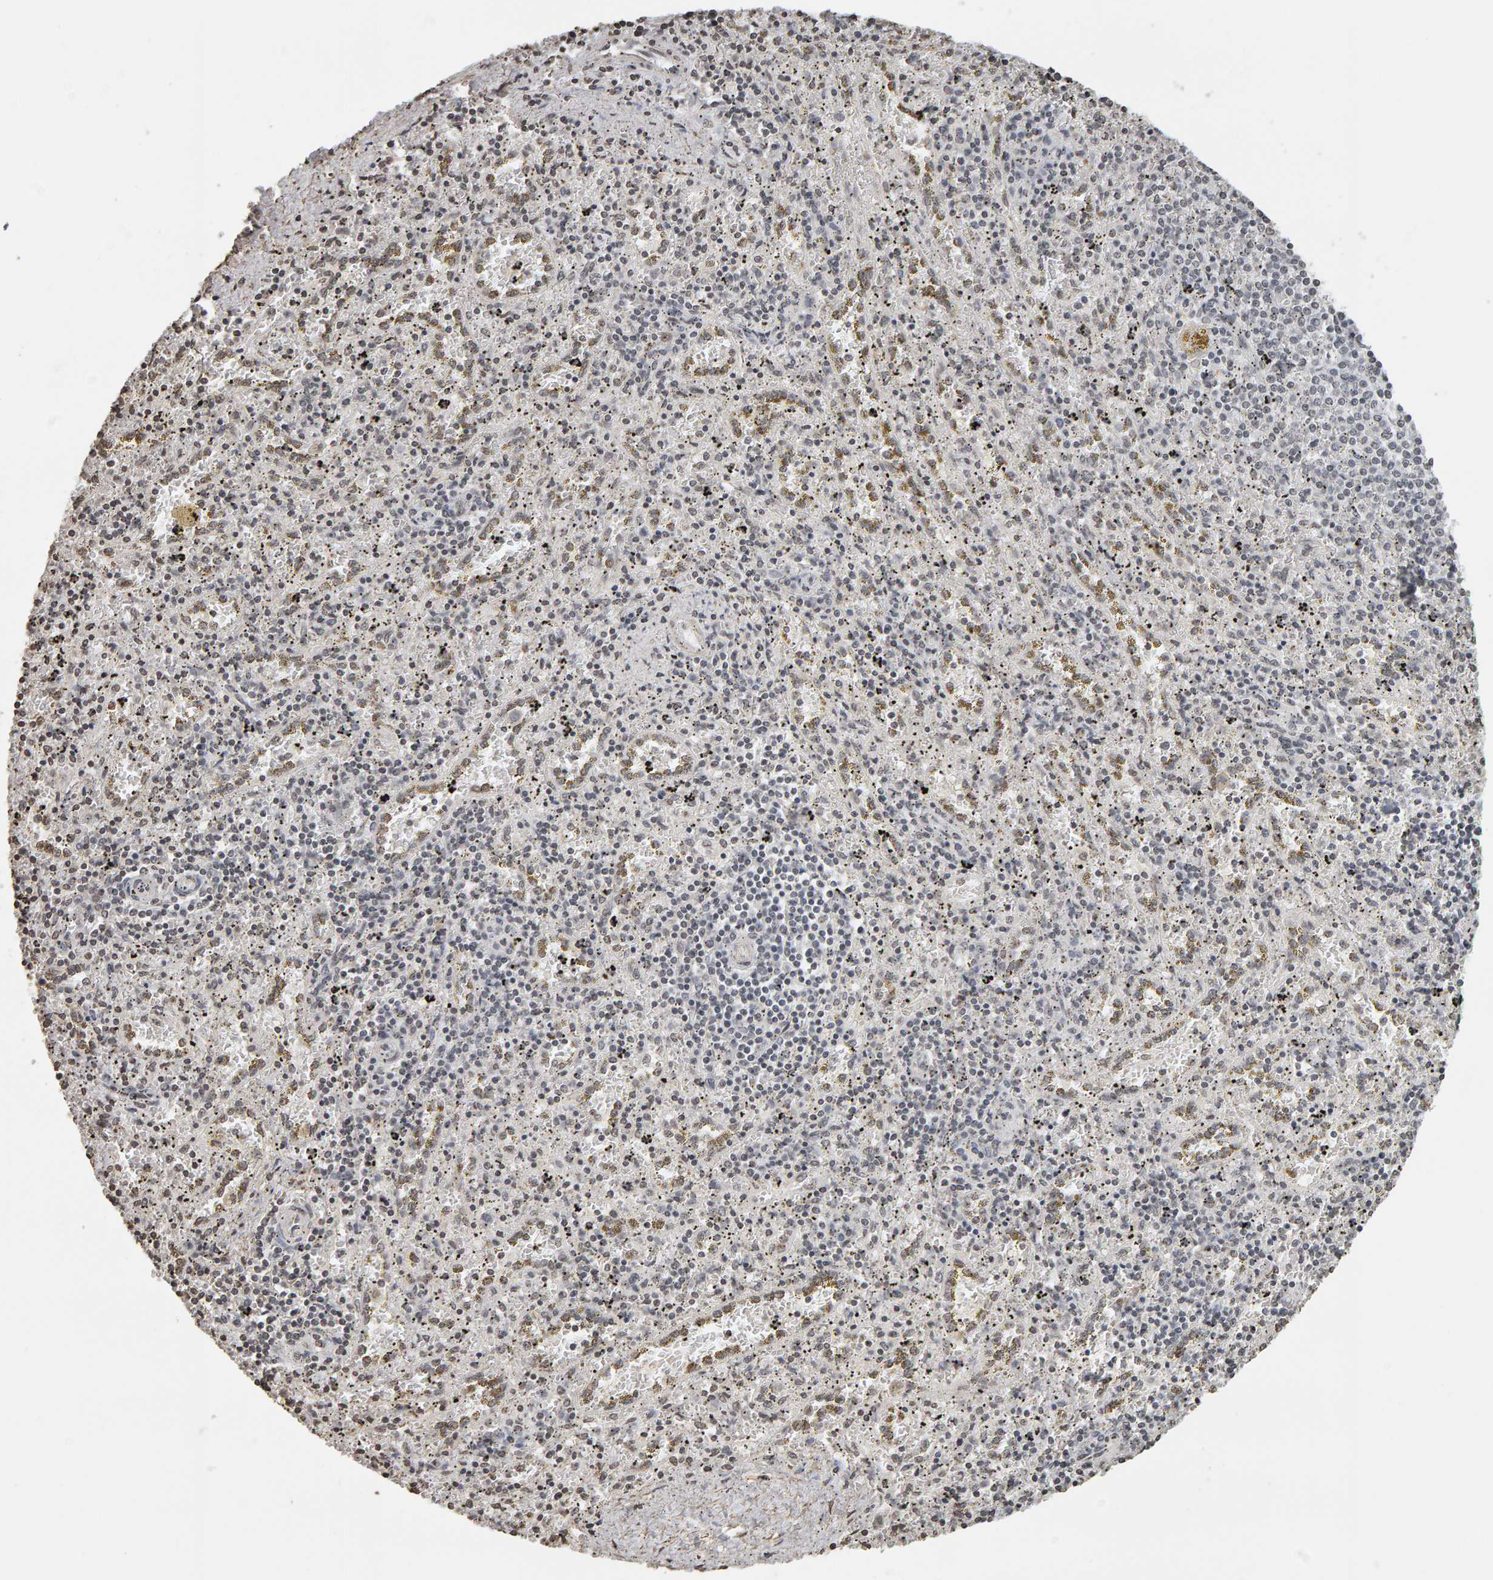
{"staining": {"intensity": "weak", "quantity": "<25%", "location": "nuclear"}, "tissue": "spleen", "cell_type": "Cells in red pulp", "image_type": "normal", "snomed": [{"axis": "morphology", "description": "Normal tissue, NOS"}, {"axis": "topography", "description": "Spleen"}], "caption": "This histopathology image is of normal spleen stained with immunohistochemistry (IHC) to label a protein in brown with the nuclei are counter-stained blue. There is no positivity in cells in red pulp. (DAB (3,3'-diaminobenzidine) immunohistochemistry (IHC), high magnification).", "gene": "AFF4", "patient": {"sex": "male", "age": 11}}